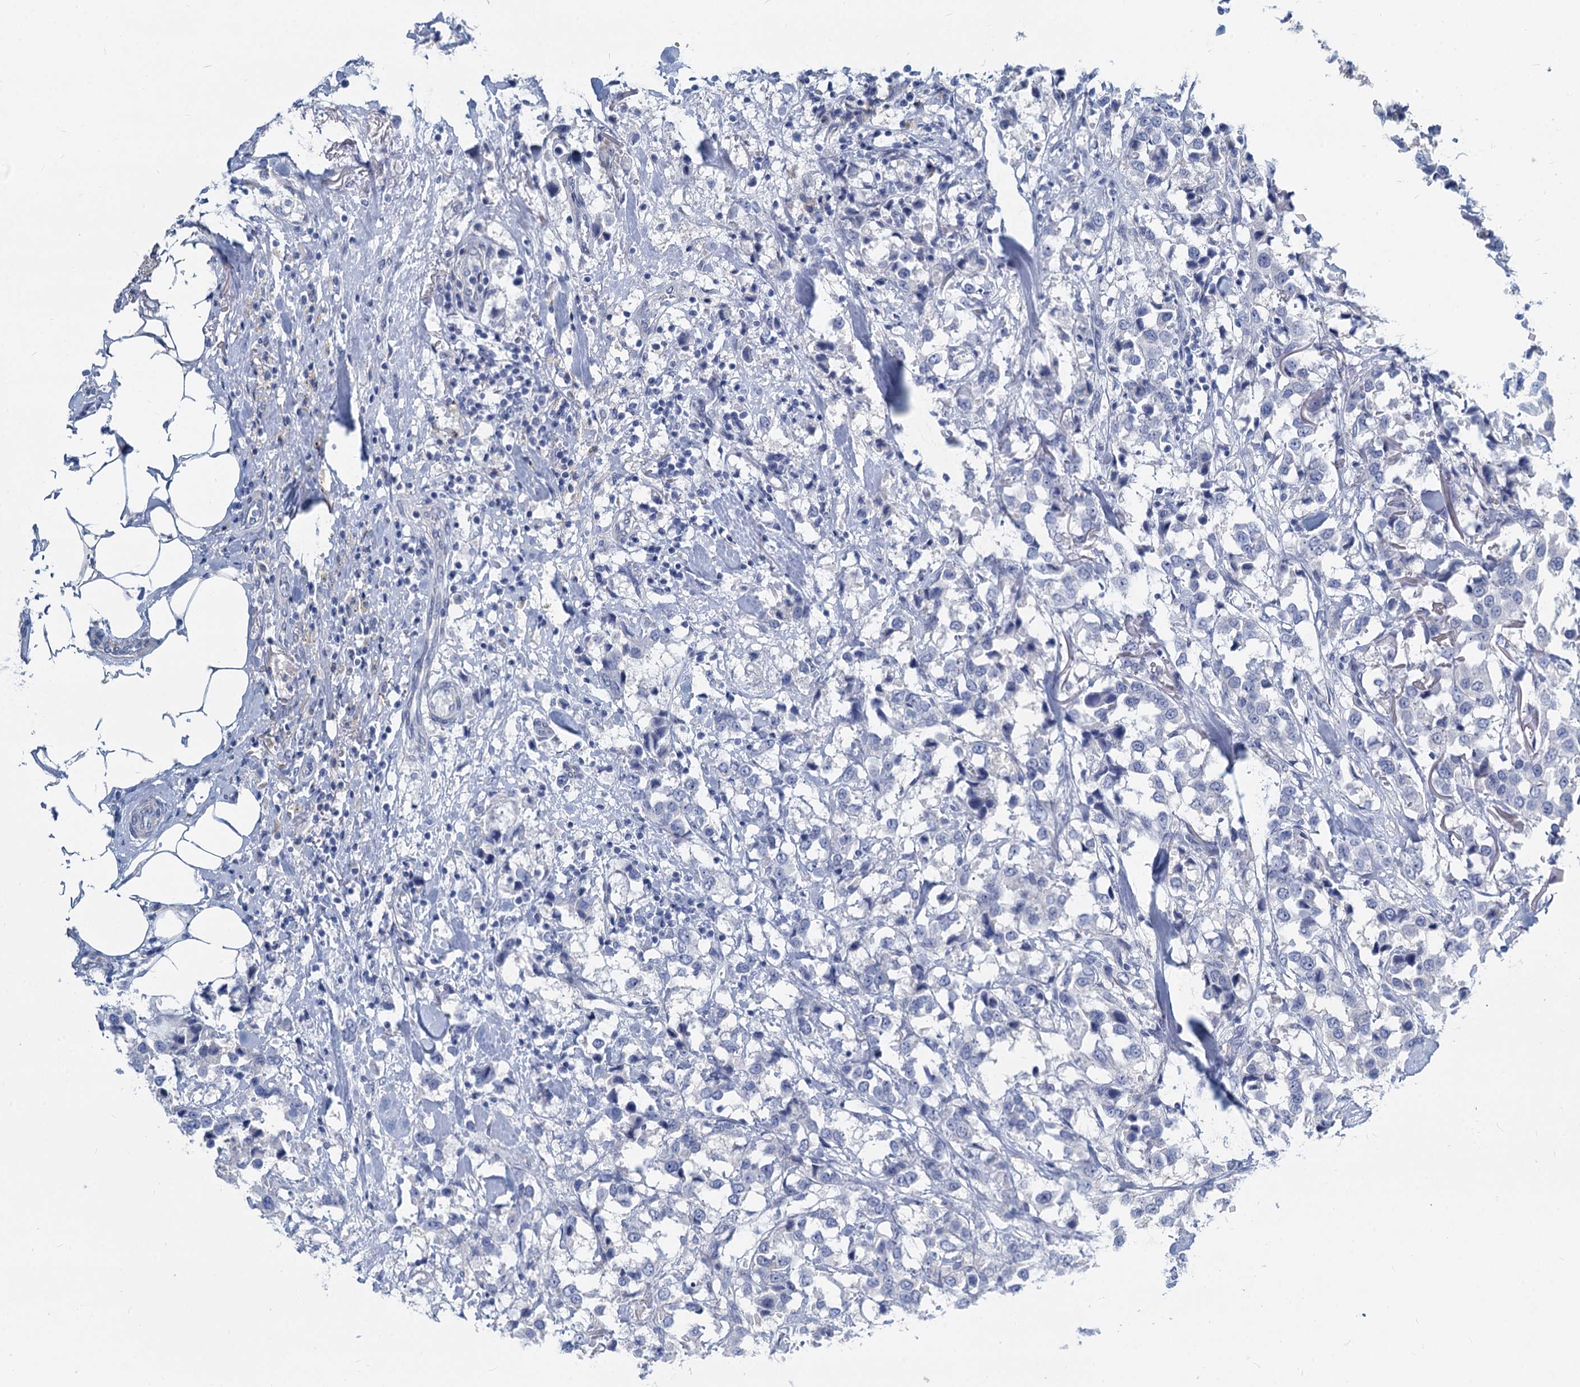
{"staining": {"intensity": "negative", "quantity": "none", "location": "none"}, "tissue": "breast cancer", "cell_type": "Tumor cells", "image_type": "cancer", "snomed": [{"axis": "morphology", "description": "Duct carcinoma"}, {"axis": "topography", "description": "Breast"}], "caption": "DAB immunohistochemical staining of infiltrating ductal carcinoma (breast) displays no significant expression in tumor cells.", "gene": "GSTM3", "patient": {"sex": "female", "age": 80}}